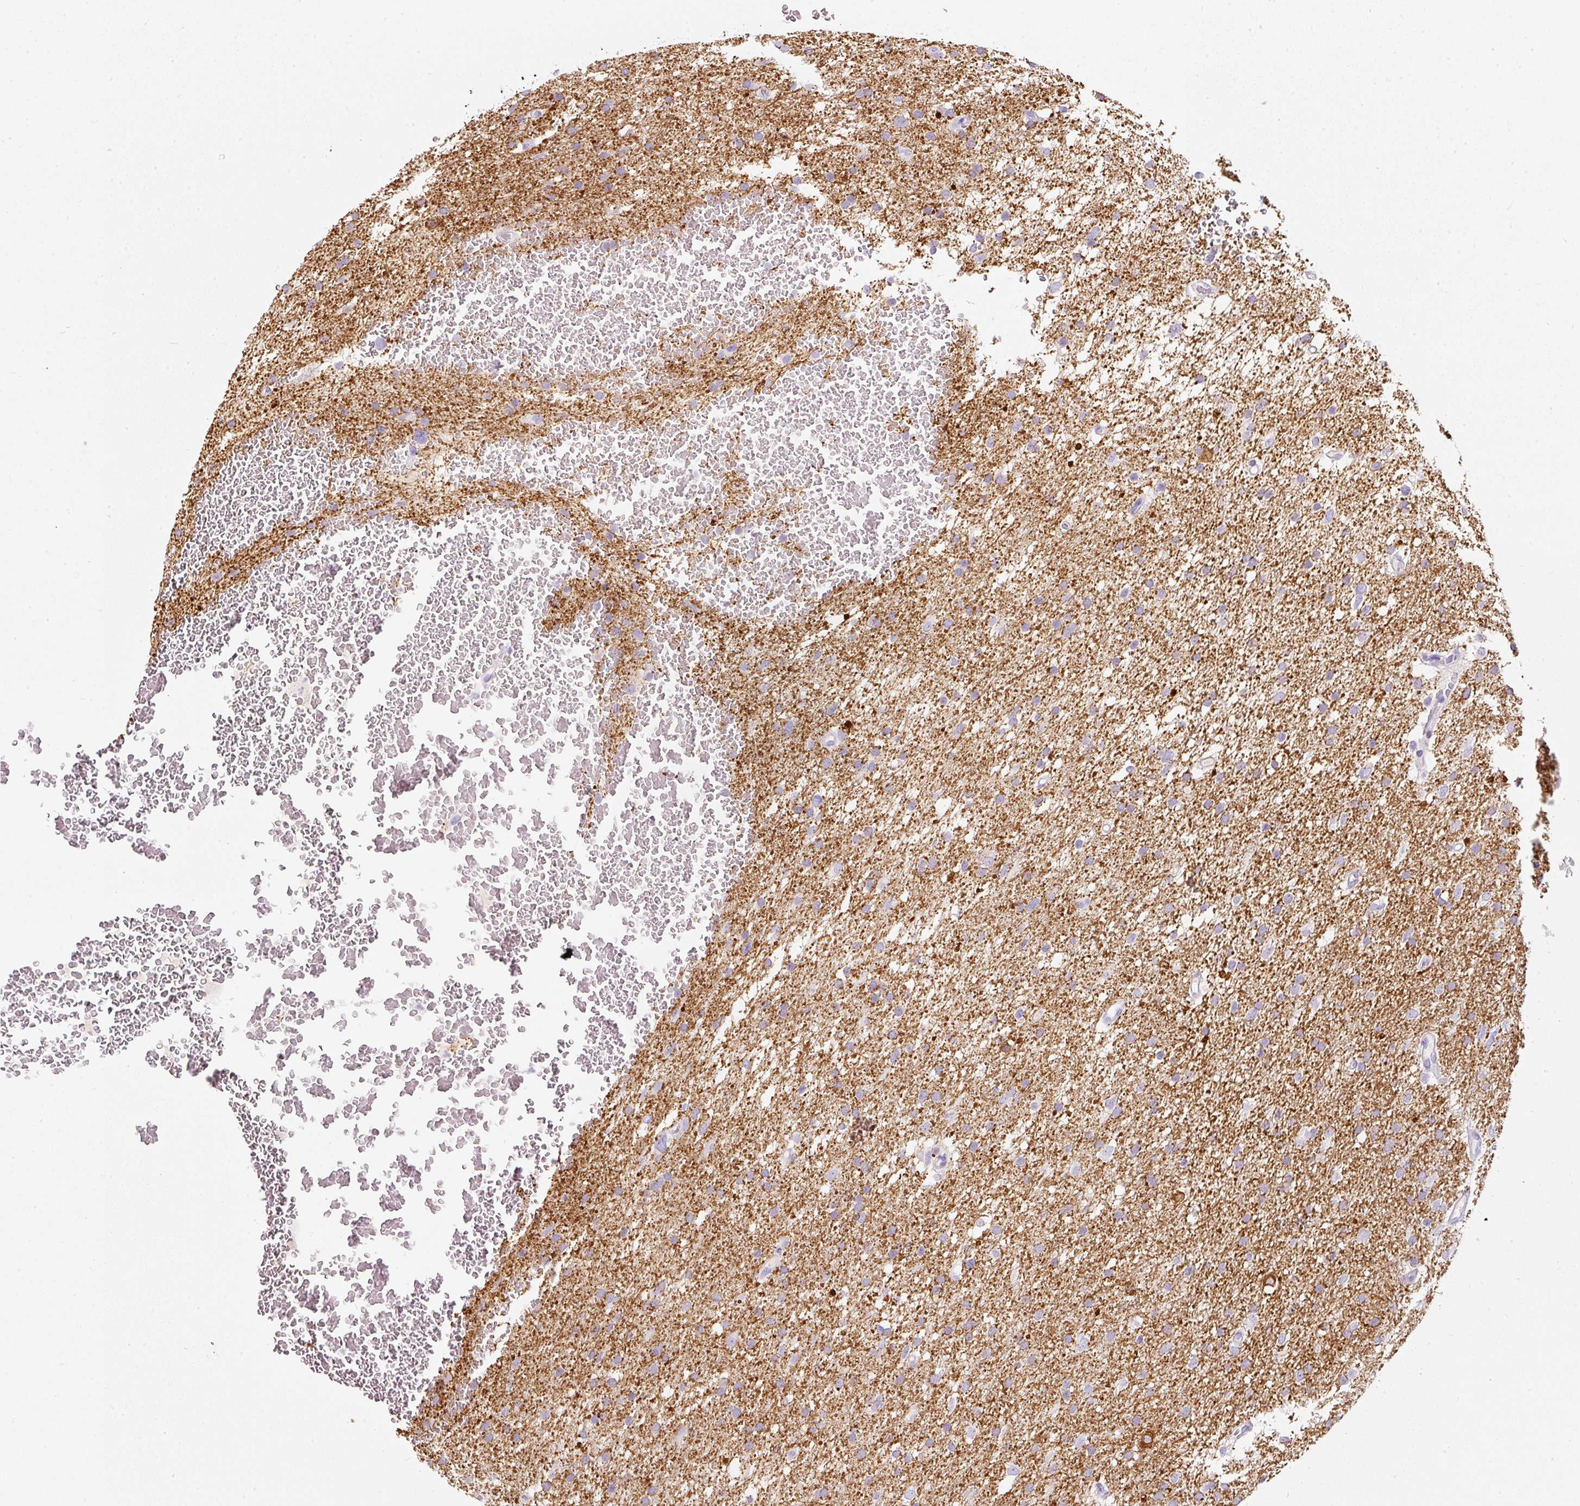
{"staining": {"intensity": "negative", "quantity": "none", "location": "none"}, "tissue": "glioma", "cell_type": "Tumor cells", "image_type": "cancer", "snomed": [{"axis": "morphology", "description": "Glioma, malignant, High grade"}, {"axis": "topography", "description": "Cerebral cortex"}], "caption": "Immunohistochemistry (IHC) histopathology image of human glioma stained for a protein (brown), which demonstrates no staining in tumor cells. Nuclei are stained in blue.", "gene": "DNM1", "patient": {"sex": "female", "age": 36}}